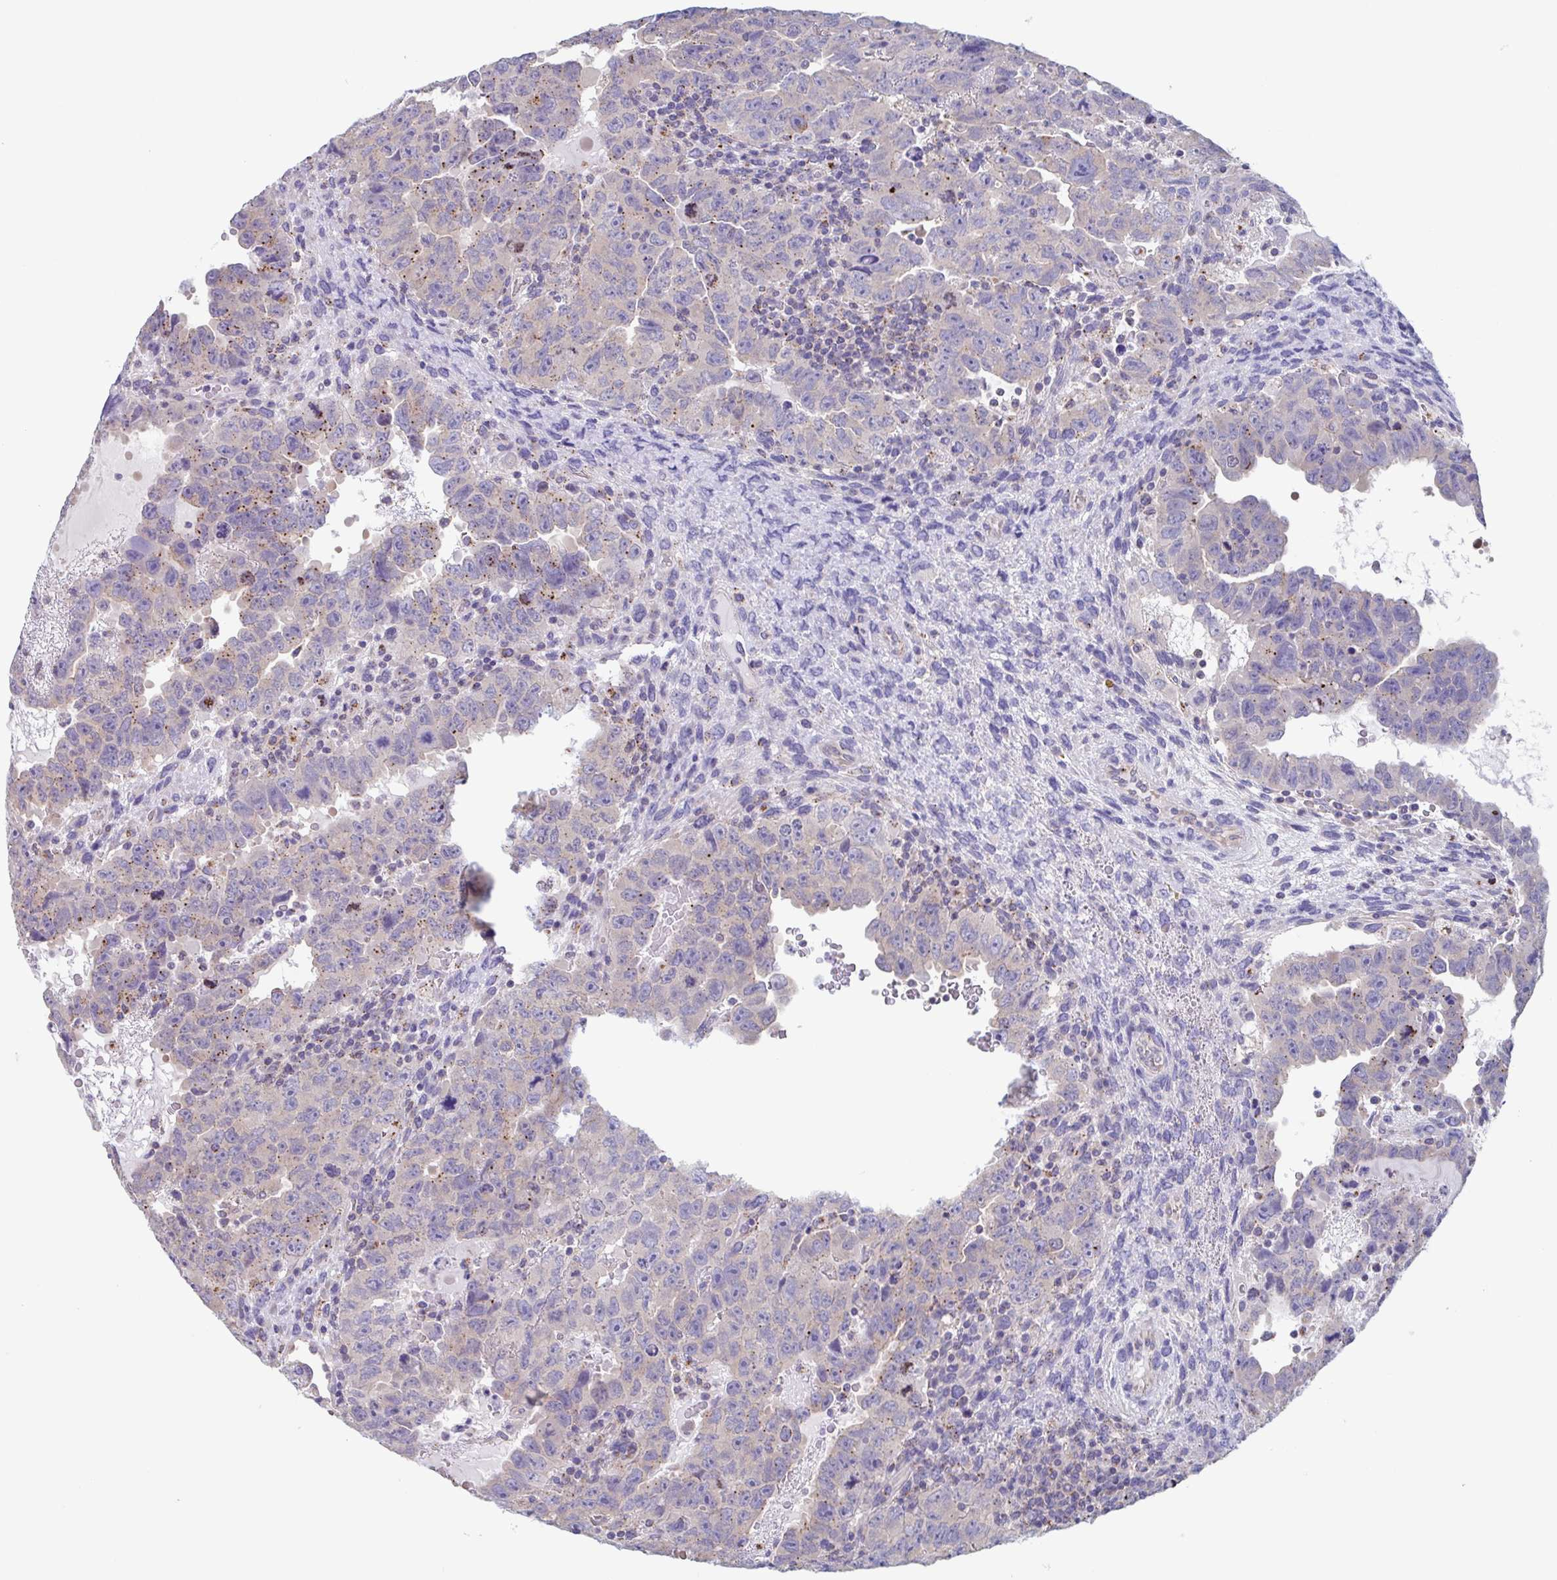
{"staining": {"intensity": "moderate", "quantity": "<25%", "location": "cytoplasmic/membranous"}, "tissue": "testis cancer", "cell_type": "Tumor cells", "image_type": "cancer", "snomed": [{"axis": "morphology", "description": "Carcinoma, Embryonal, NOS"}, {"axis": "topography", "description": "Testis"}], "caption": "DAB immunohistochemical staining of human testis cancer displays moderate cytoplasmic/membranous protein positivity in about <25% of tumor cells.", "gene": "CHMP5", "patient": {"sex": "male", "age": 24}}